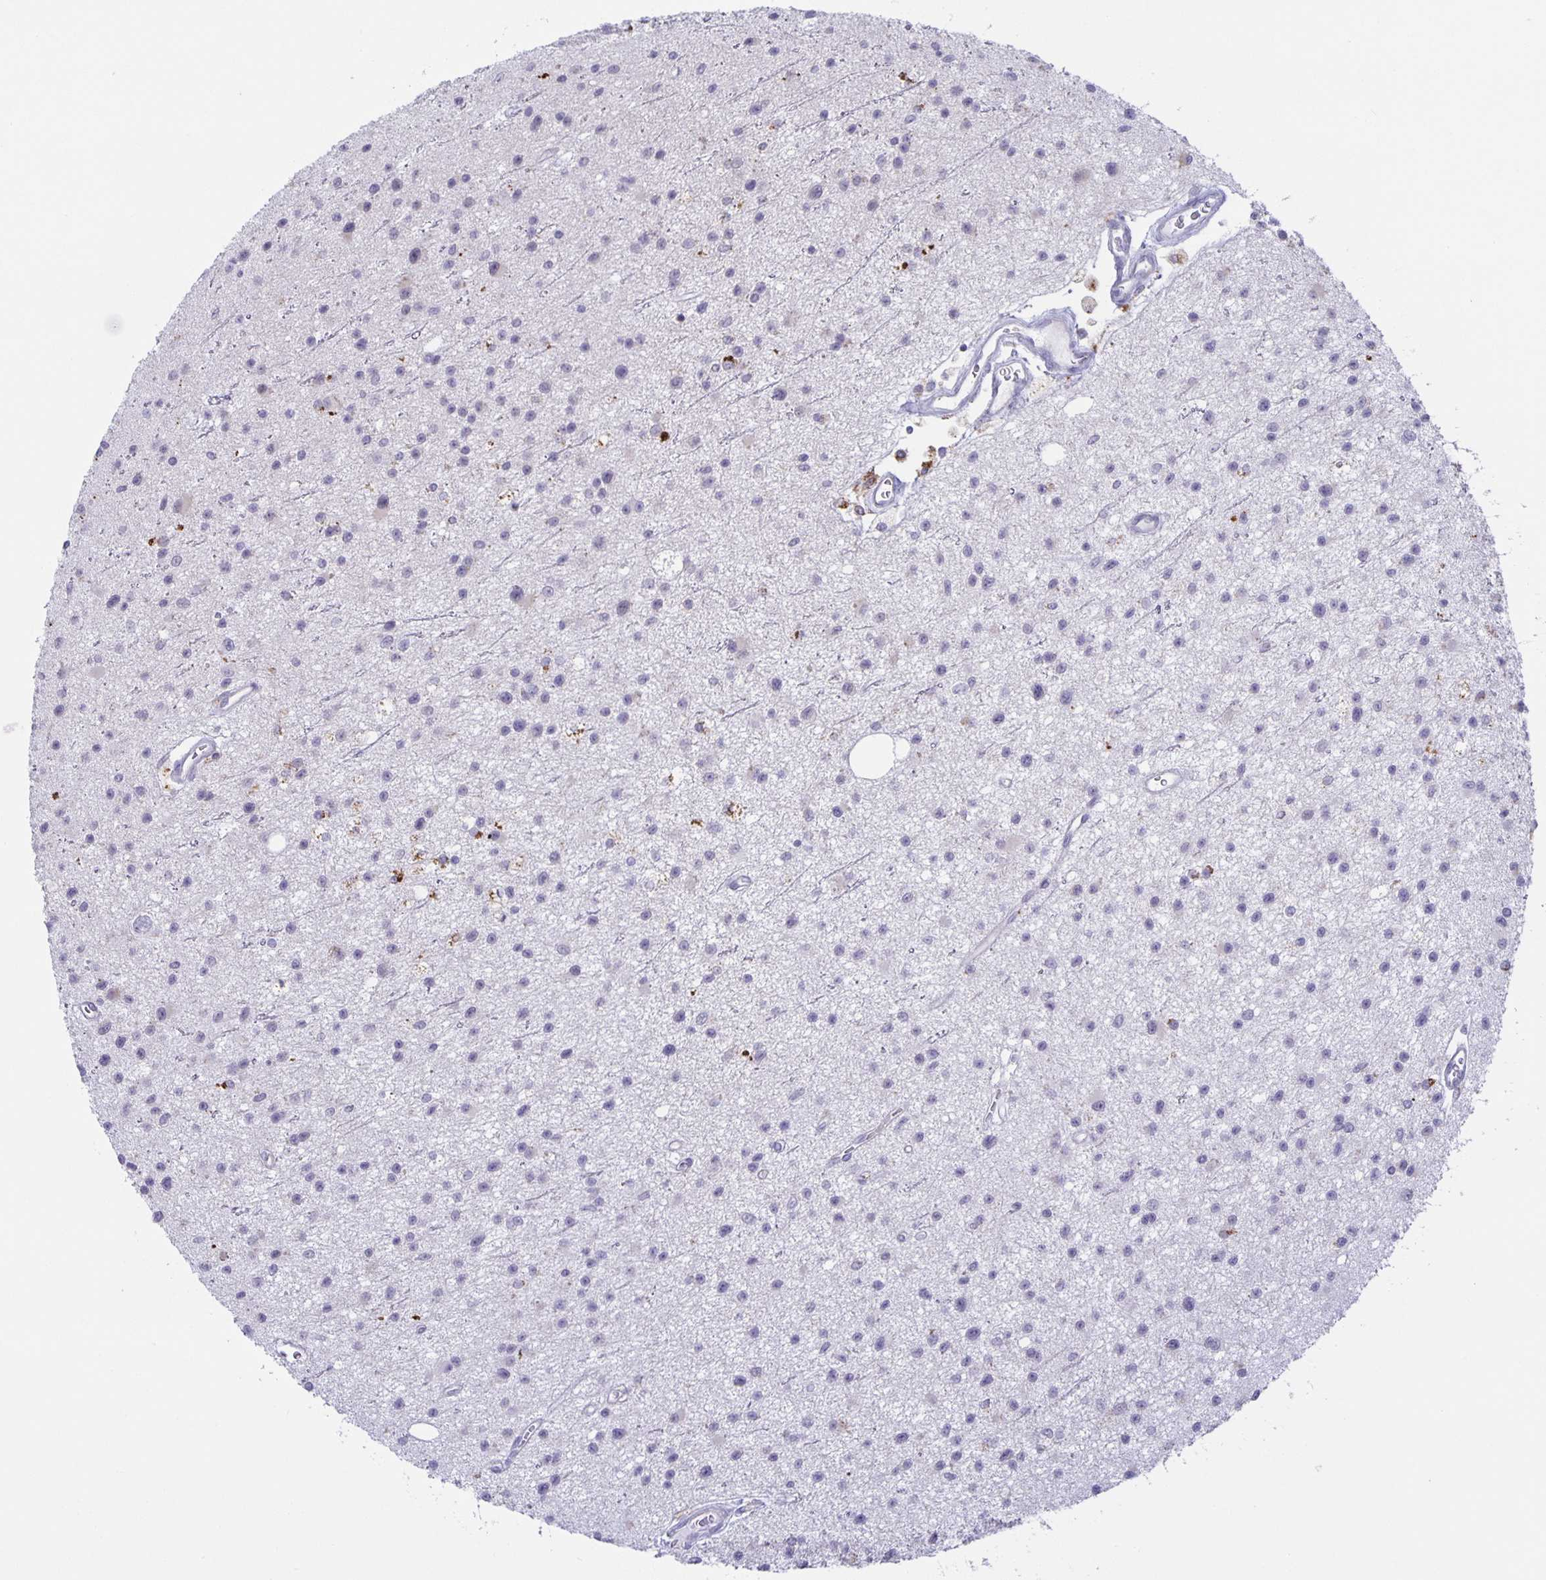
{"staining": {"intensity": "moderate", "quantity": "<25%", "location": "cytoplasmic/membranous"}, "tissue": "glioma", "cell_type": "Tumor cells", "image_type": "cancer", "snomed": [{"axis": "morphology", "description": "Glioma, malignant, Low grade"}, {"axis": "topography", "description": "Brain"}], "caption": "Human glioma stained for a protein (brown) exhibits moderate cytoplasmic/membranous positive staining in approximately <25% of tumor cells.", "gene": "LIPA", "patient": {"sex": "male", "age": 43}}